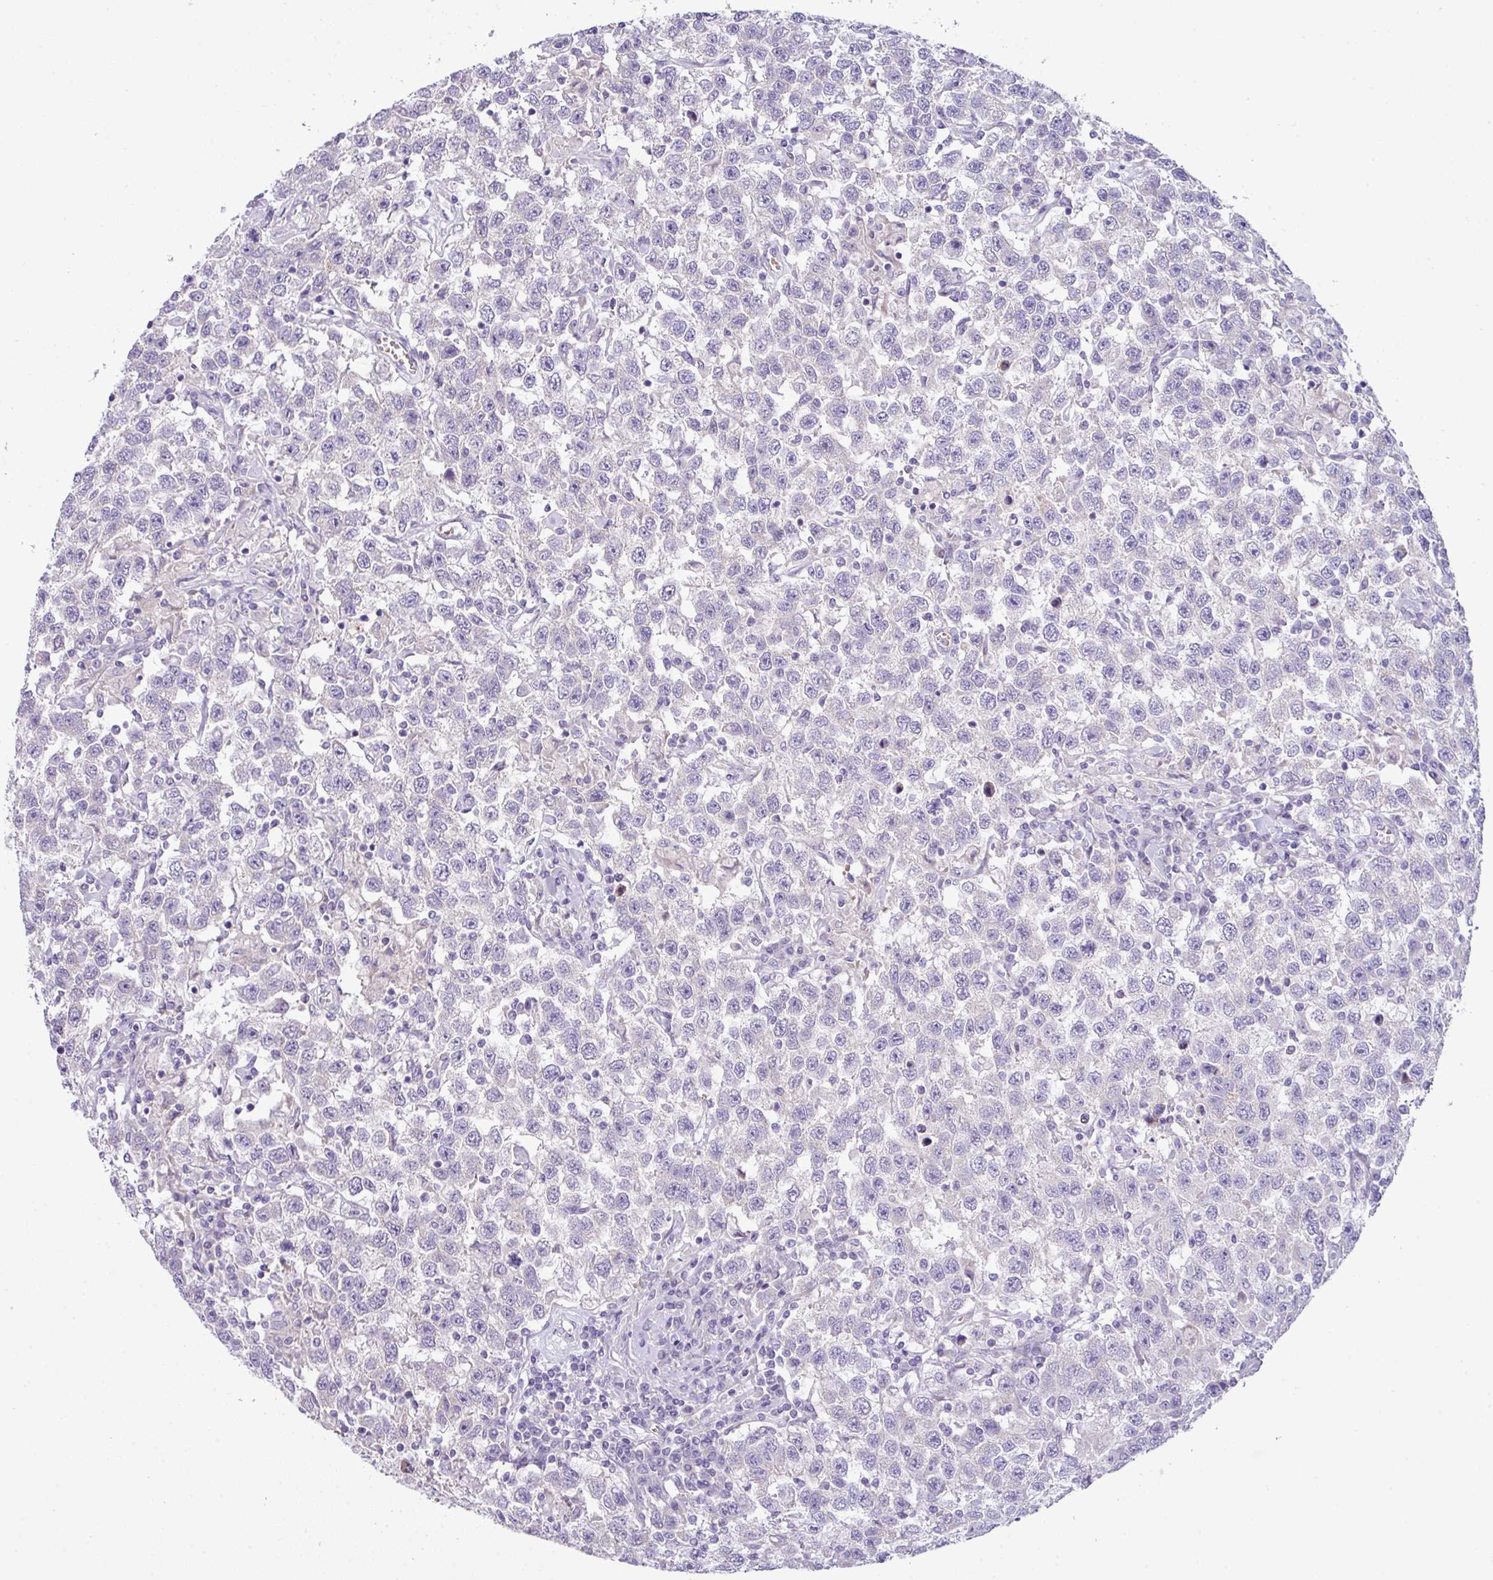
{"staining": {"intensity": "negative", "quantity": "none", "location": "none"}, "tissue": "testis cancer", "cell_type": "Tumor cells", "image_type": "cancer", "snomed": [{"axis": "morphology", "description": "Seminoma, NOS"}, {"axis": "topography", "description": "Testis"}], "caption": "Tumor cells are negative for protein expression in human testis seminoma.", "gene": "ACAP3", "patient": {"sex": "male", "age": 41}}